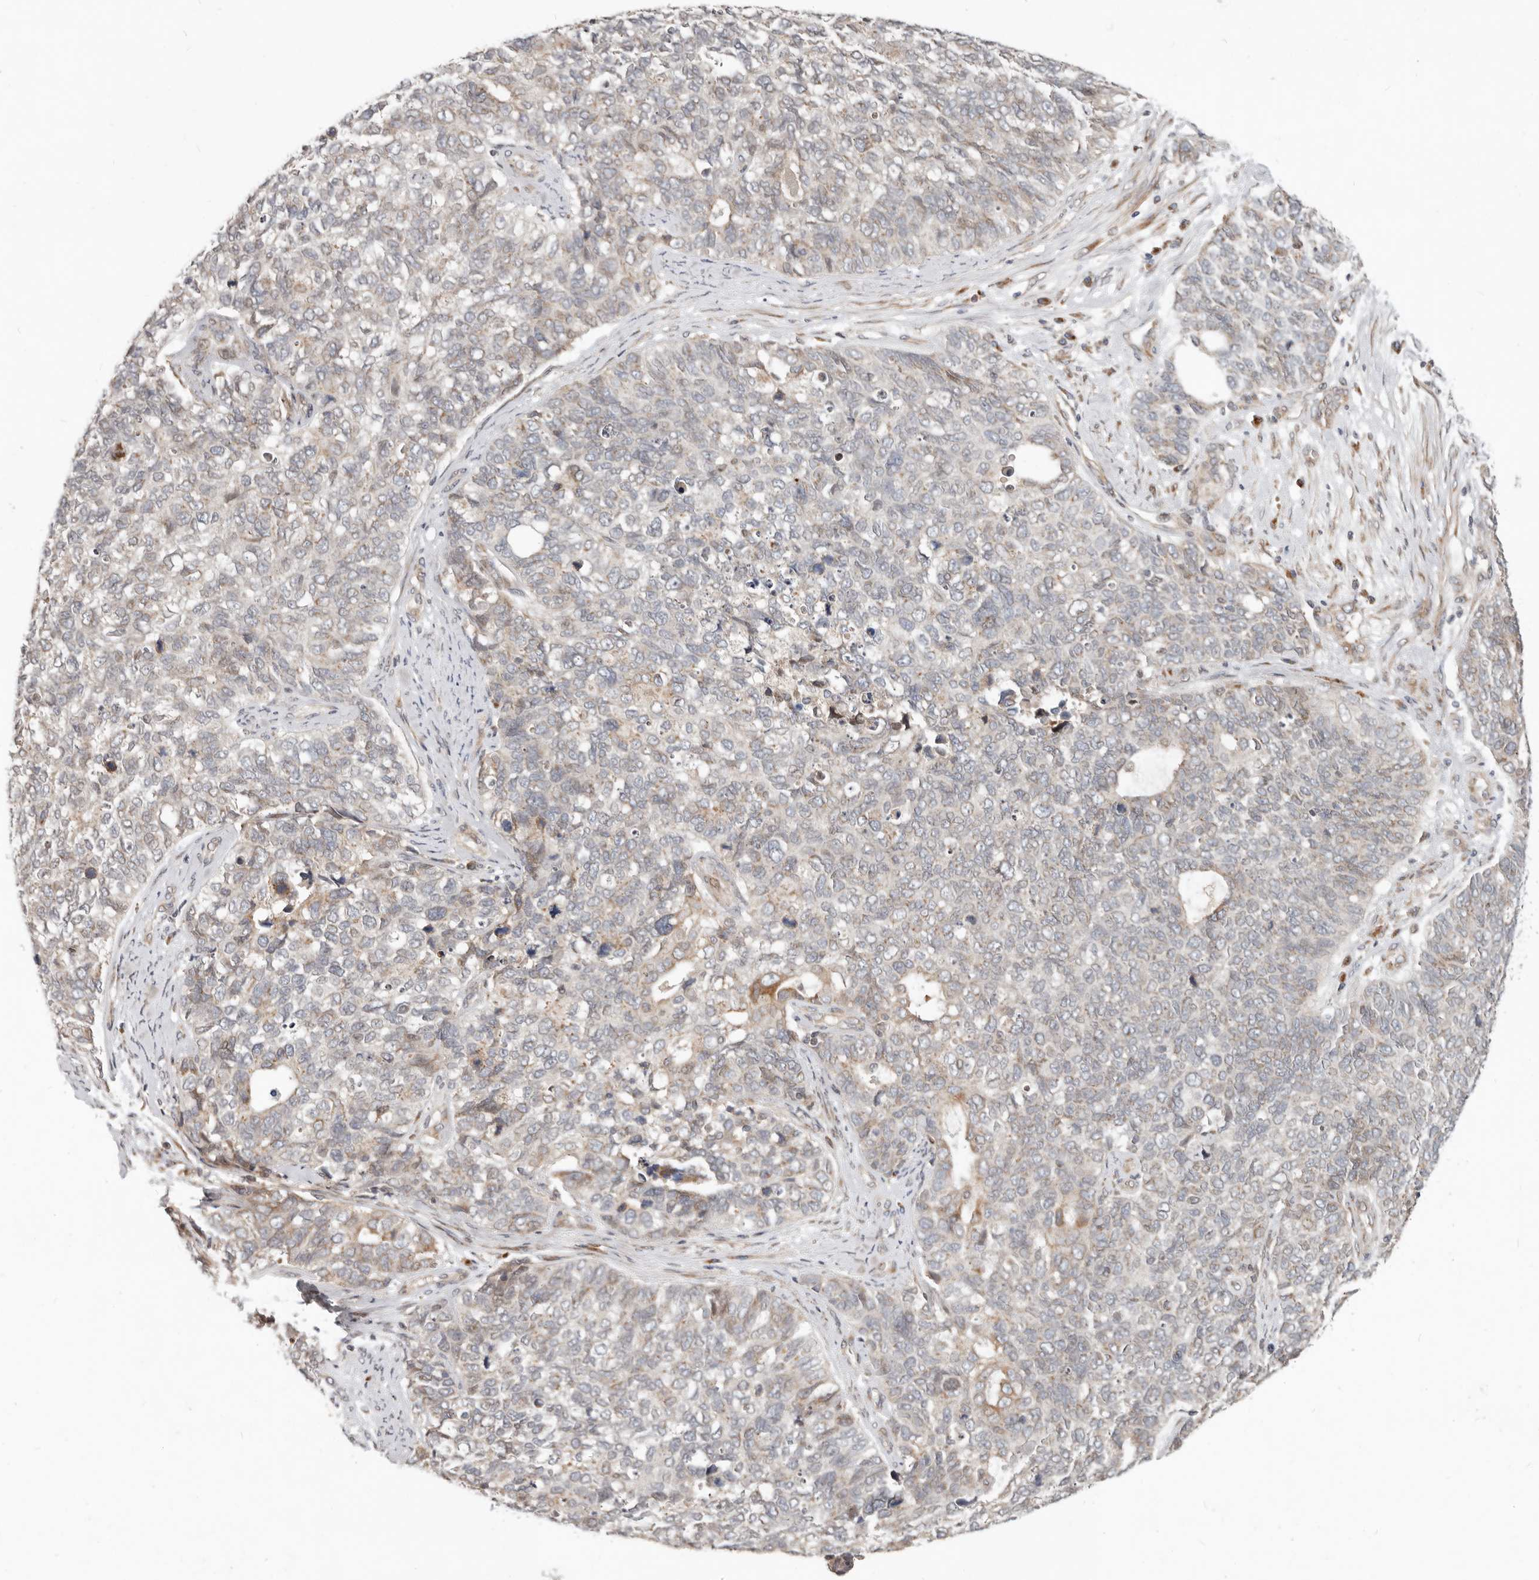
{"staining": {"intensity": "moderate", "quantity": "<25%", "location": "cytoplasmic/membranous"}, "tissue": "cervical cancer", "cell_type": "Tumor cells", "image_type": "cancer", "snomed": [{"axis": "morphology", "description": "Squamous cell carcinoma, NOS"}, {"axis": "topography", "description": "Cervix"}], "caption": "Squamous cell carcinoma (cervical) was stained to show a protein in brown. There is low levels of moderate cytoplasmic/membranous expression in approximately <25% of tumor cells.", "gene": "NPY4R", "patient": {"sex": "female", "age": 63}}